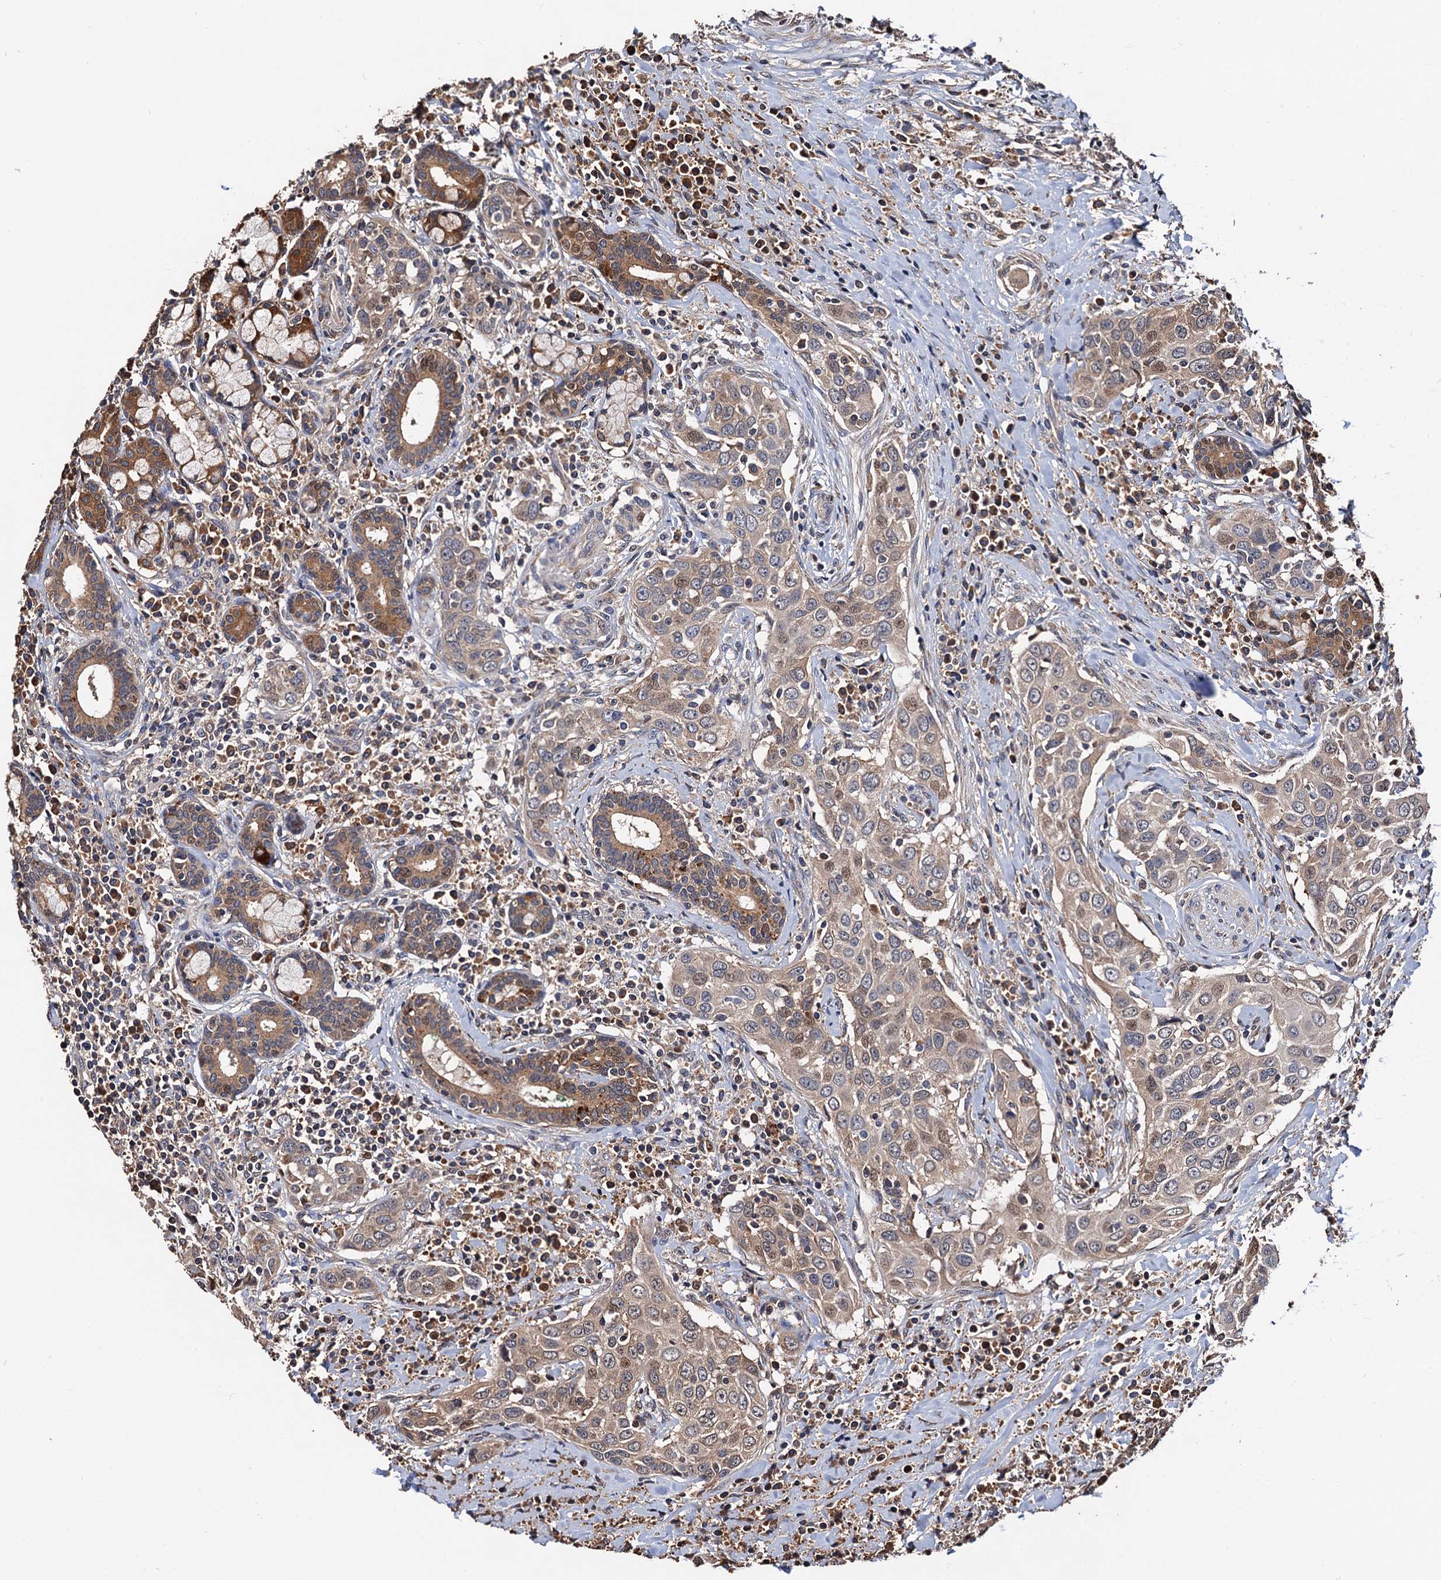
{"staining": {"intensity": "weak", "quantity": ">75%", "location": "cytoplasmic/membranous"}, "tissue": "head and neck cancer", "cell_type": "Tumor cells", "image_type": "cancer", "snomed": [{"axis": "morphology", "description": "Squamous cell carcinoma, NOS"}, {"axis": "topography", "description": "Oral tissue"}, {"axis": "topography", "description": "Head-Neck"}], "caption": "DAB (3,3'-diaminobenzidine) immunohistochemical staining of human head and neck cancer shows weak cytoplasmic/membranous protein staining in about >75% of tumor cells. The staining was performed using DAB (3,3'-diaminobenzidine), with brown indicating positive protein expression. Nuclei are stained blue with hematoxylin.", "gene": "RGS11", "patient": {"sex": "female", "age": 50}}